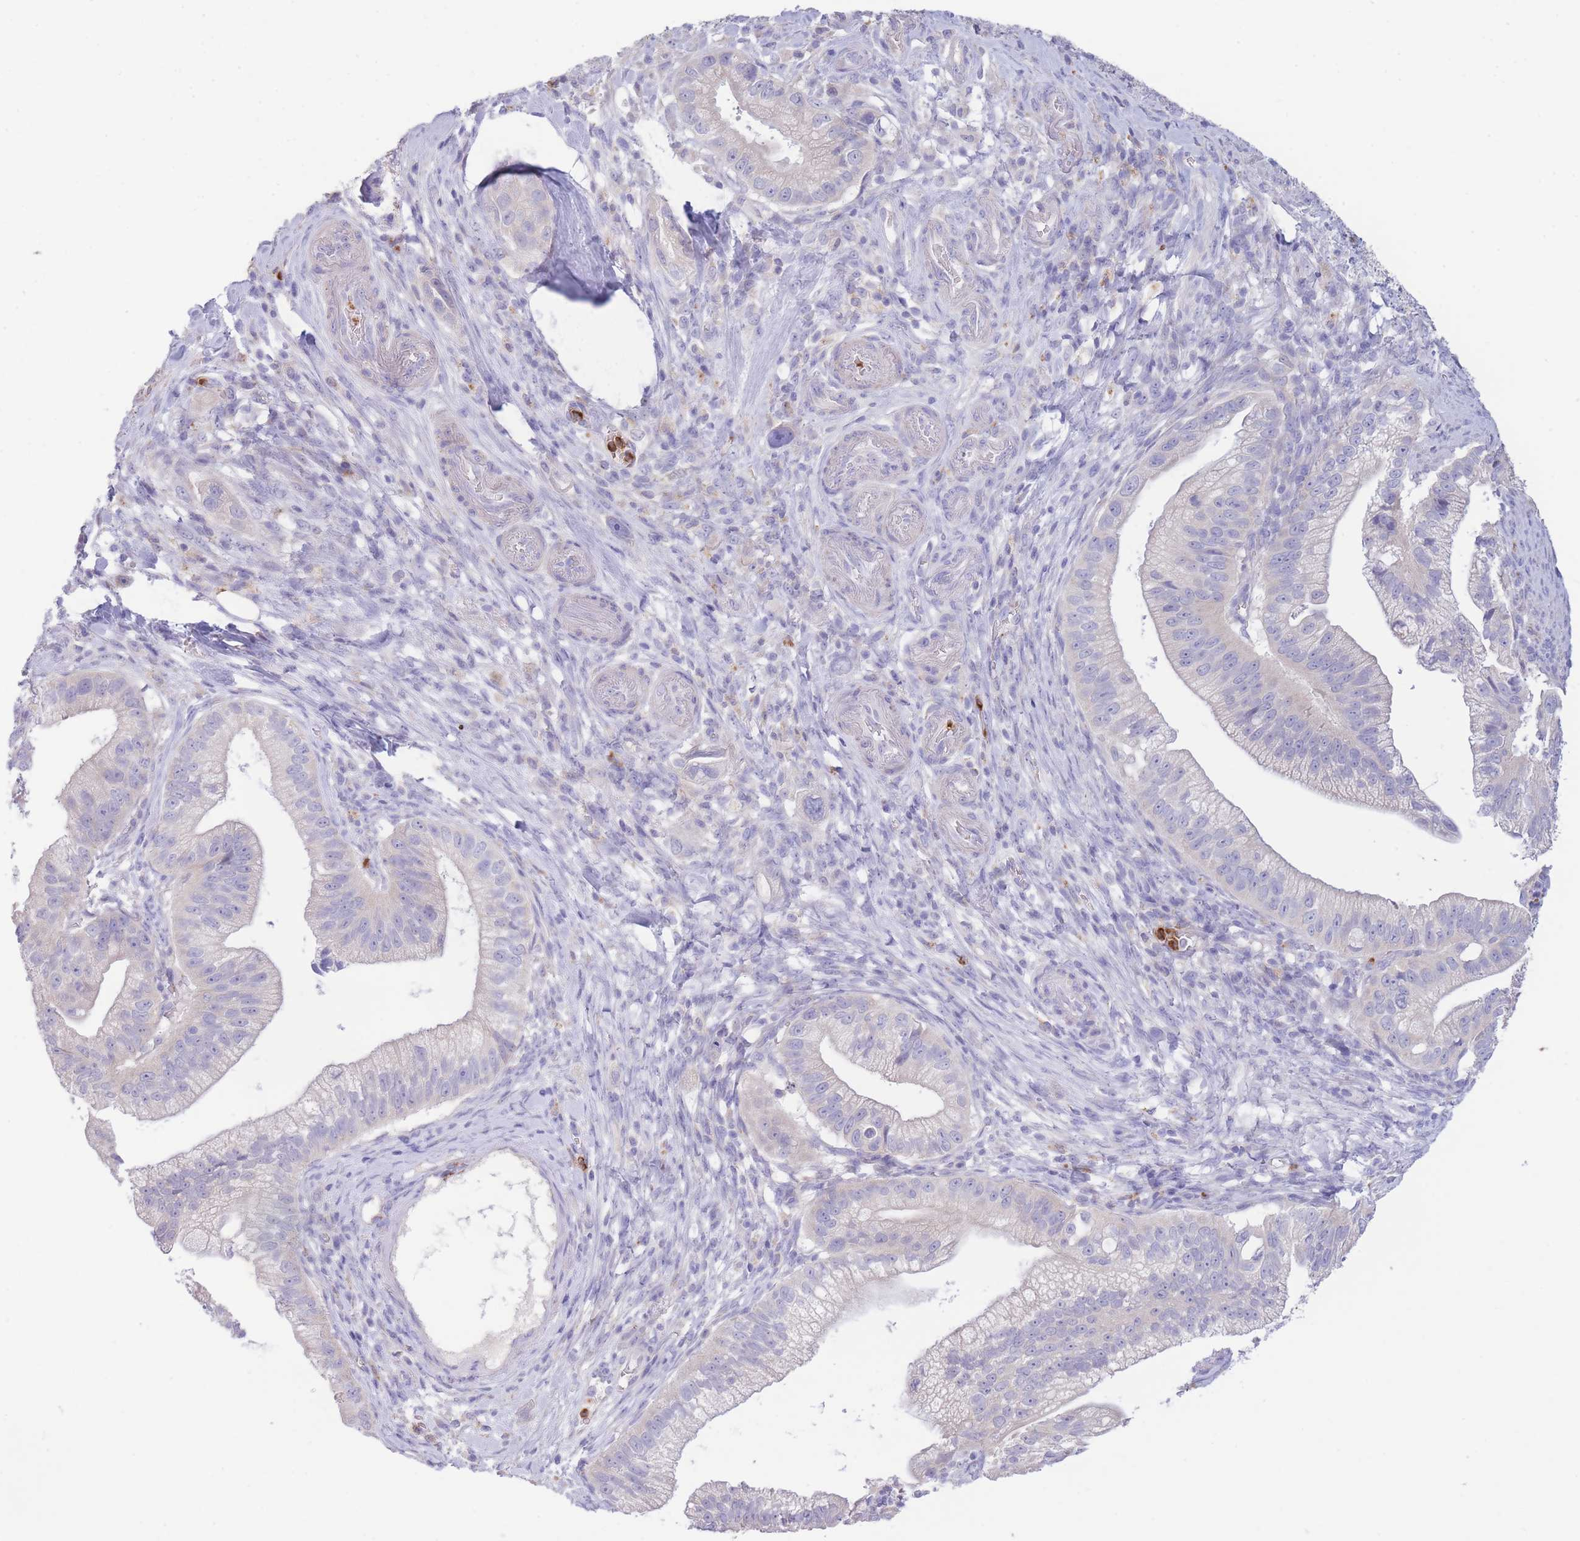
{"staining": {"intensity": "negative", "quantity": "none", "location": "none"}, "tissue": "pancreatic cancer", "cell_type": "Tumor cells", "image_type": "cancer", "snomed": [{"axis": "morphology", "description": "Adenocarcinoma, NOS"}, {"axis": "topography", "description": "Pancreas"}], "caption": "Adenocarcinoma (pancreatic) stained for a protein using immunohistochemistry displays no positivity tumor cells.", "gene": "CENPM", "patient": {"sex": "male", "age": 70}}